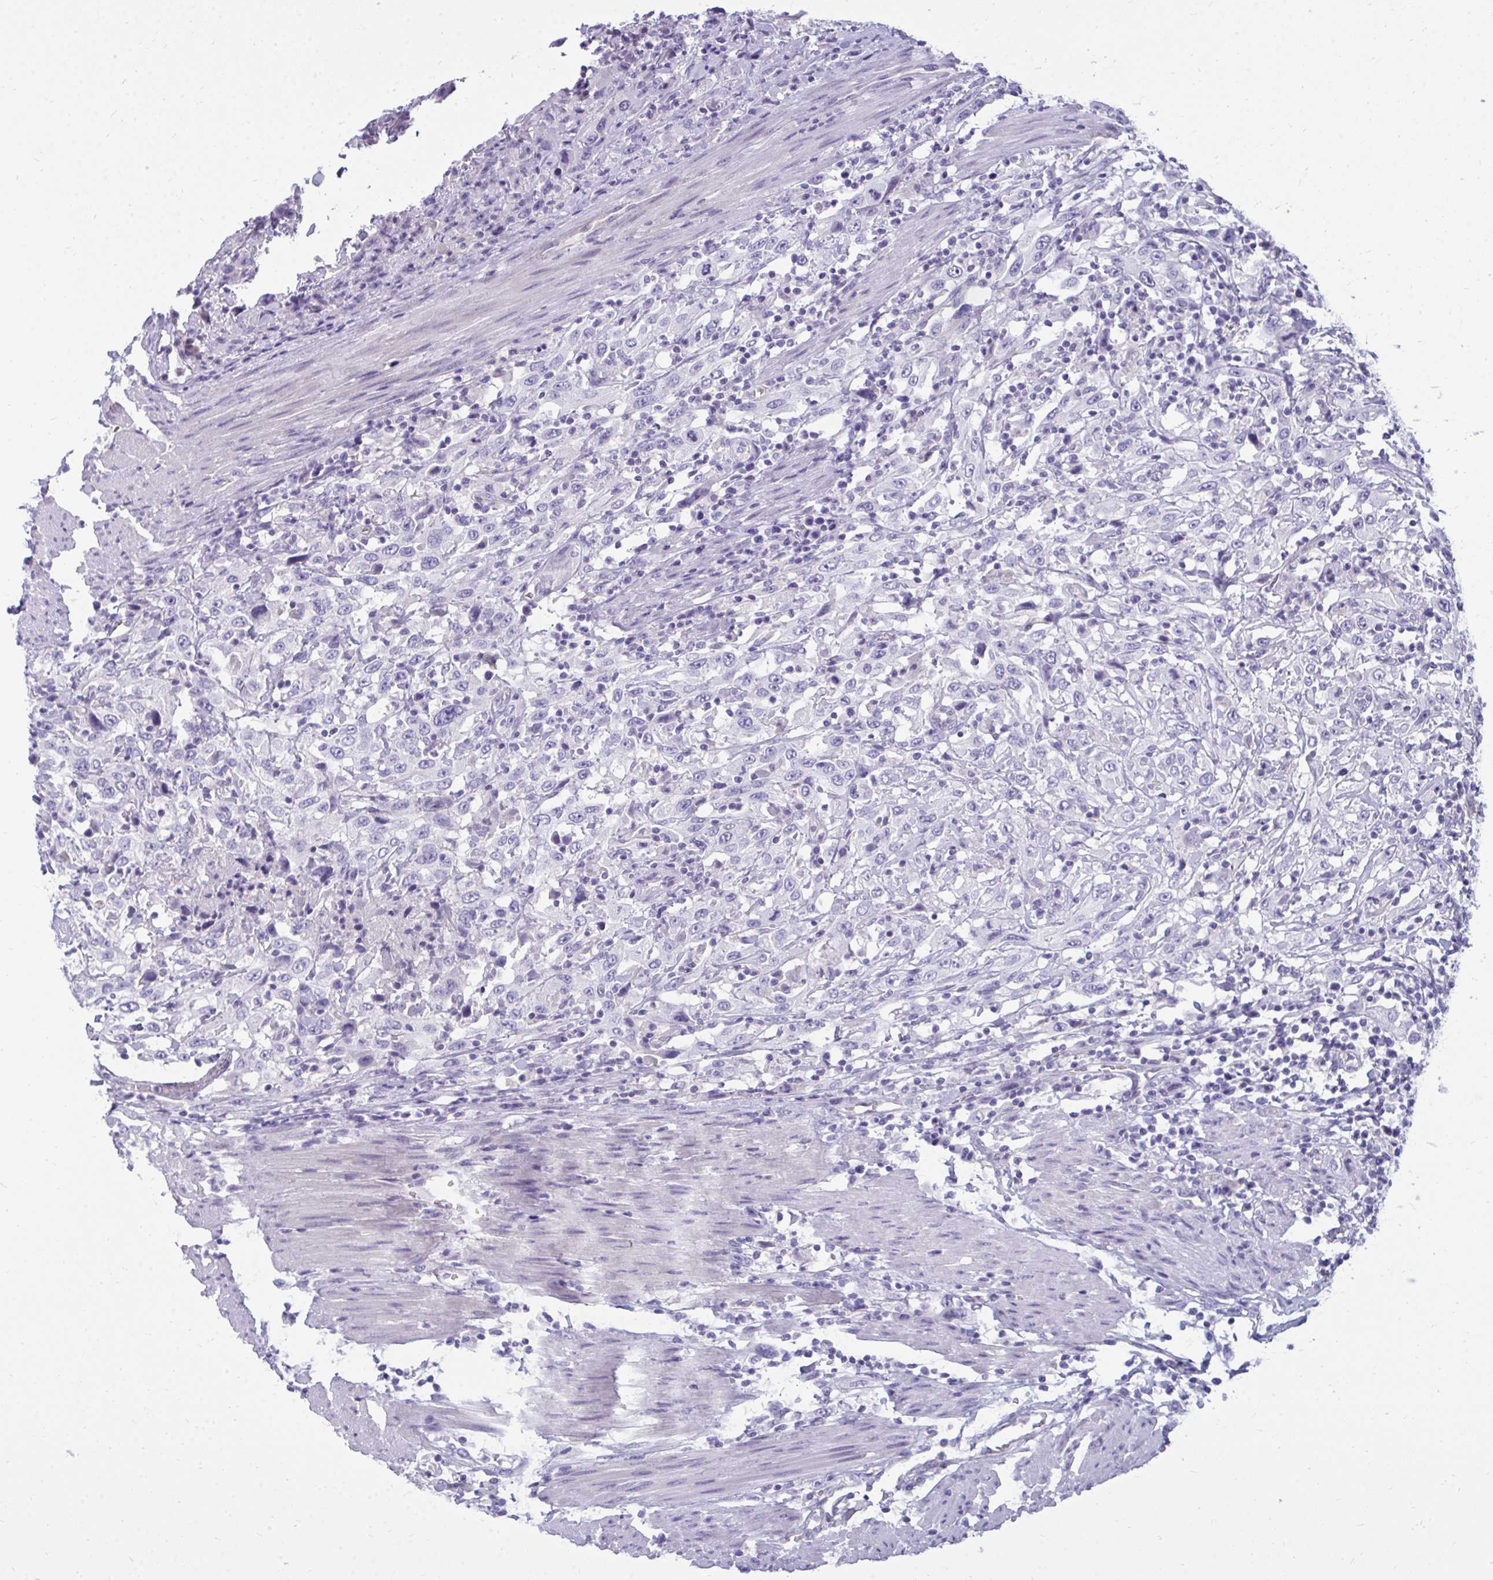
{"staining": {"intensity": "negative", "quantity": "none", "location": "none"}, "tissue": "urothelial cancer", "cell_type": "Tumor cells", "image_type": "cancer", "snomed": [{"axis": "morphology", "description": "Urothelial carcinoma, High grade"}, {"axis": "topography", "description": "Urinary bladder"}], "caption": "Immunohistochemical staining of urothelial cancer reveals no significant positivity in tumor cells. (DAB (3,3'-diaminobenzidine) immunohistochemistry with hematoxylin counter stain).", "gene": "FABP3", "patient": {"sex": "male", "age": 61}}